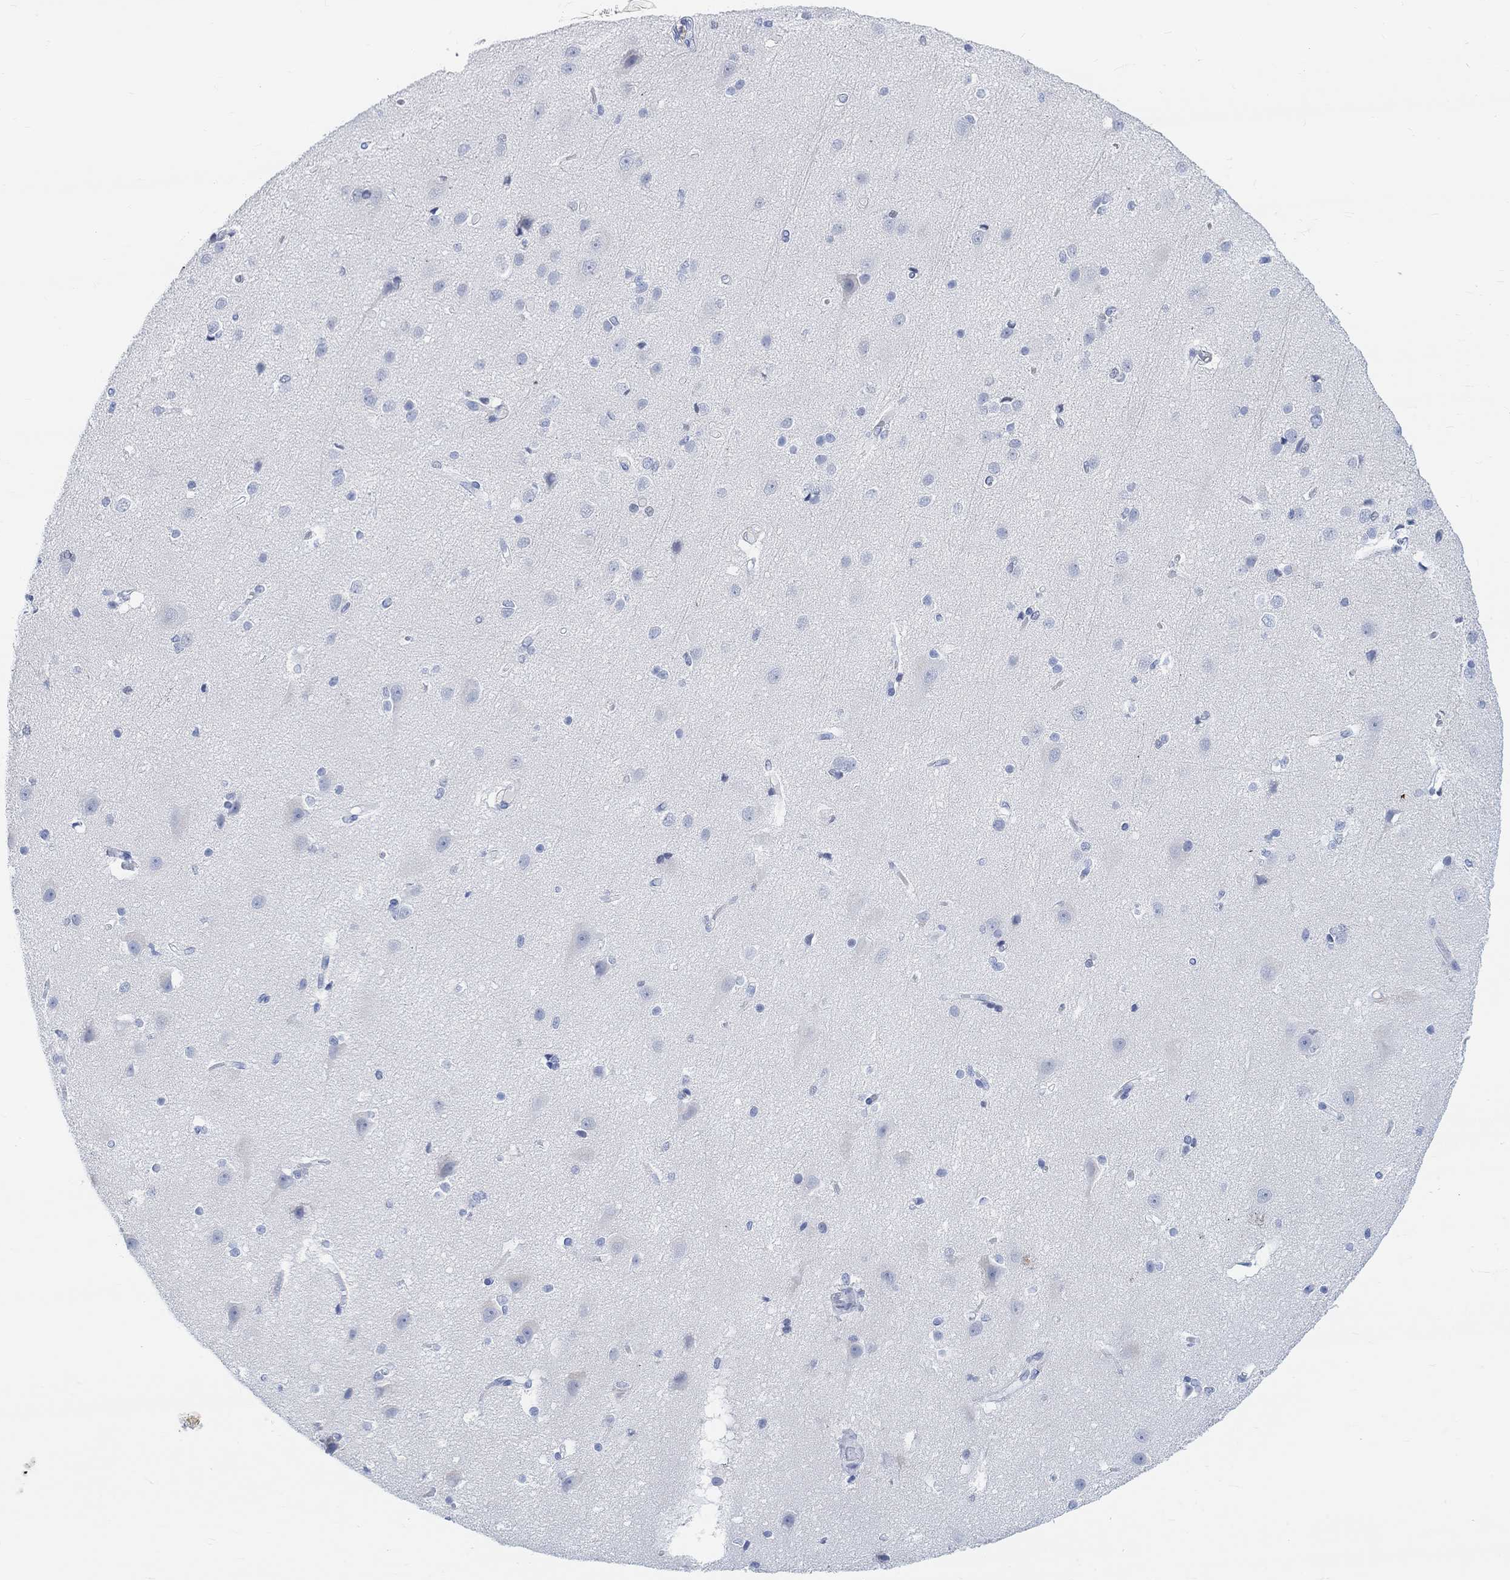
{"staining": {"intensity": "negative", "quantity": "none", "location": "none"}, "tissue": "cerebral cortex", "cell_type": "Endothelial cells", "image_type": "normal", "snomed": [{"axis": "morphology", "description": "Normal tissue, NOS"}, {"axis": "topography", "description": "Cerebral cortex"}], "caption": "Cerebral cortex stained for a protein using IHC exhibits no positivity endothelial cells.", "gene": "ENO4", "patient": {"sex": "male", "age": 37}}